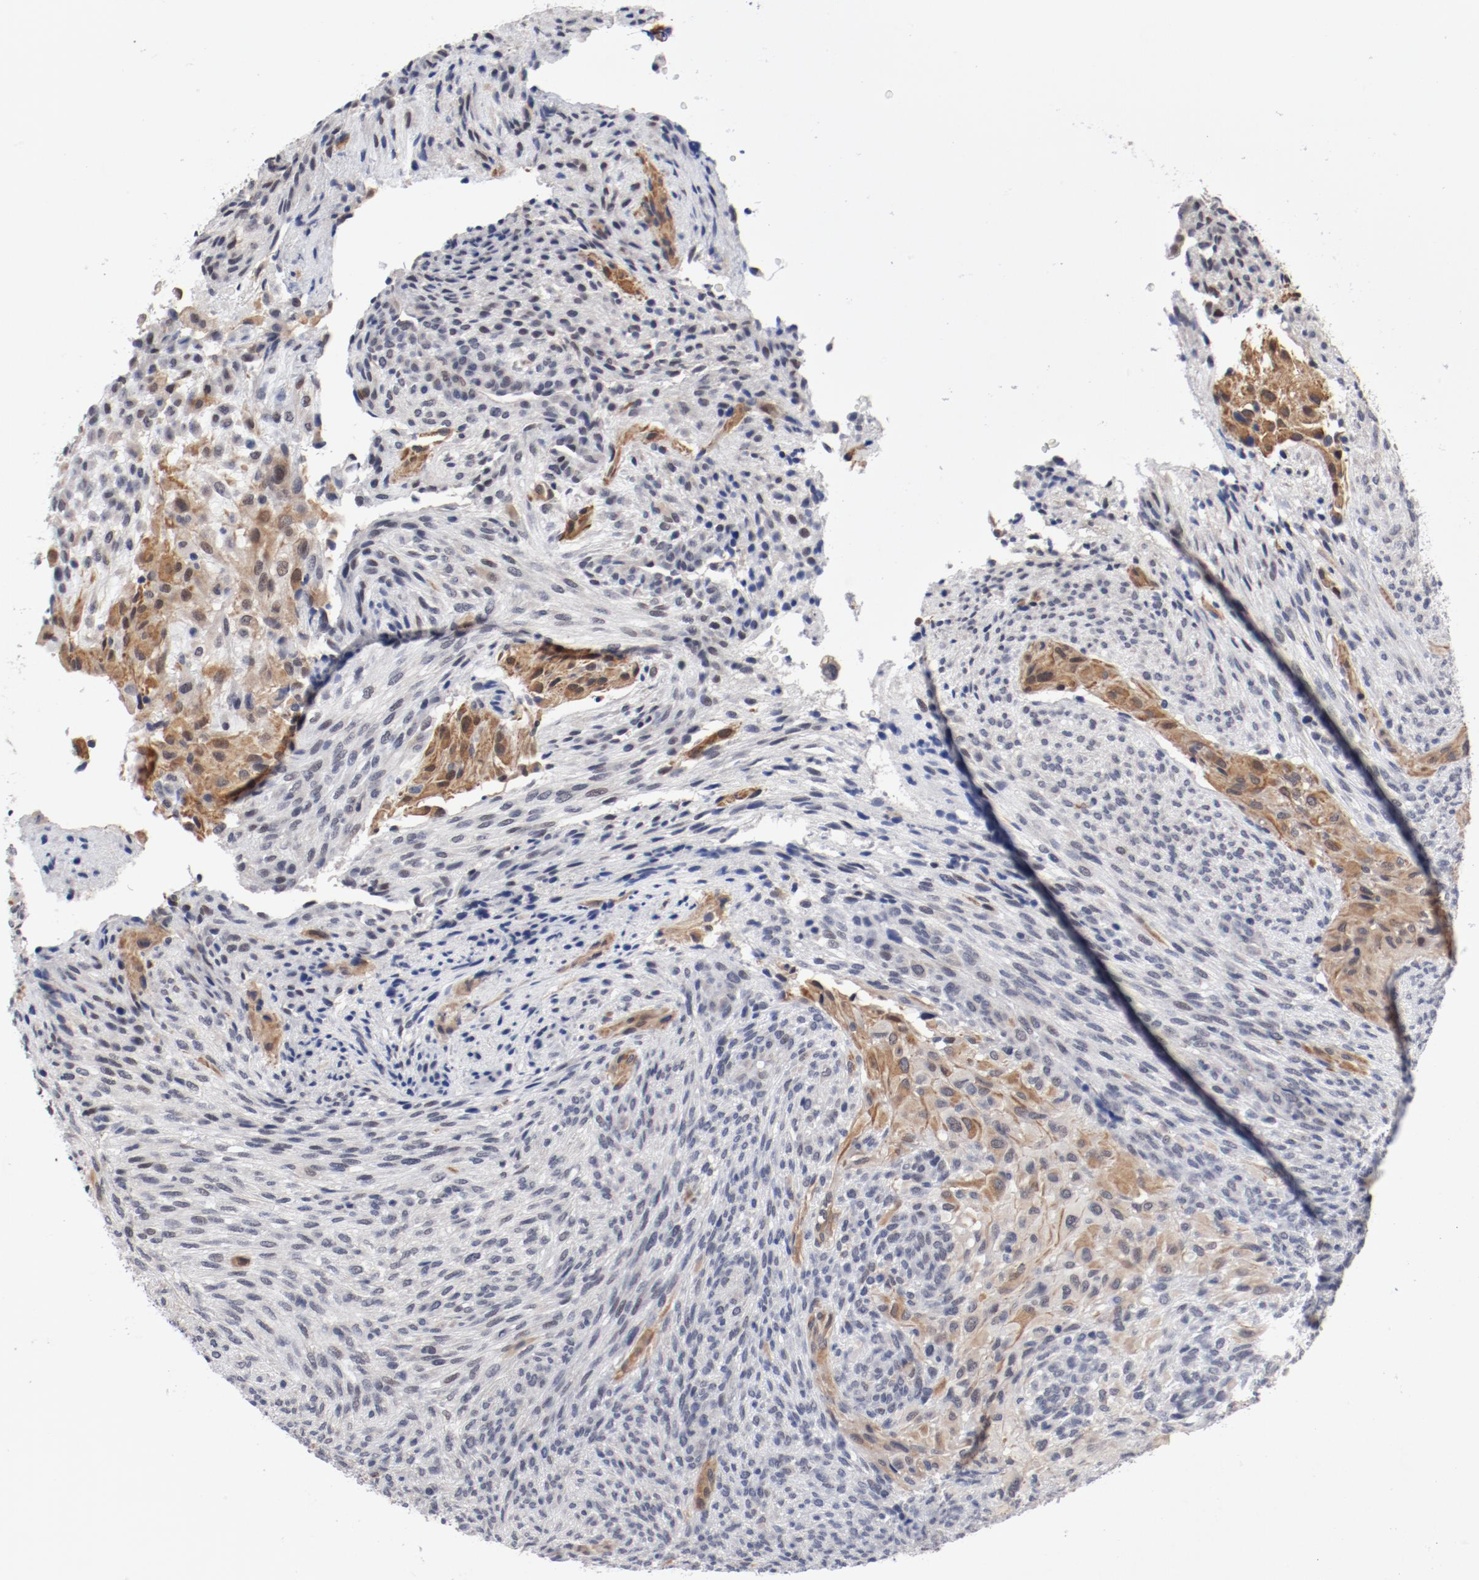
{"staining": {"intensity": "negative", "quantity": "none", "location": "none"}, "tissue": "glioma", "cell_type": "Tumor cells", "image_type": "cancer", "snomed": [{"axis": "morphology", "description": "Glioma, malignant, High grade"}, {"axis": "topography", "description": "Cerebral cortex"}], "caption": "A histopathology image of human malignant glioma (high-grade) is negative for staining in tumor cells.", "gene": "ANKLE2", "patient": {"sex": "female", "age": 55}}